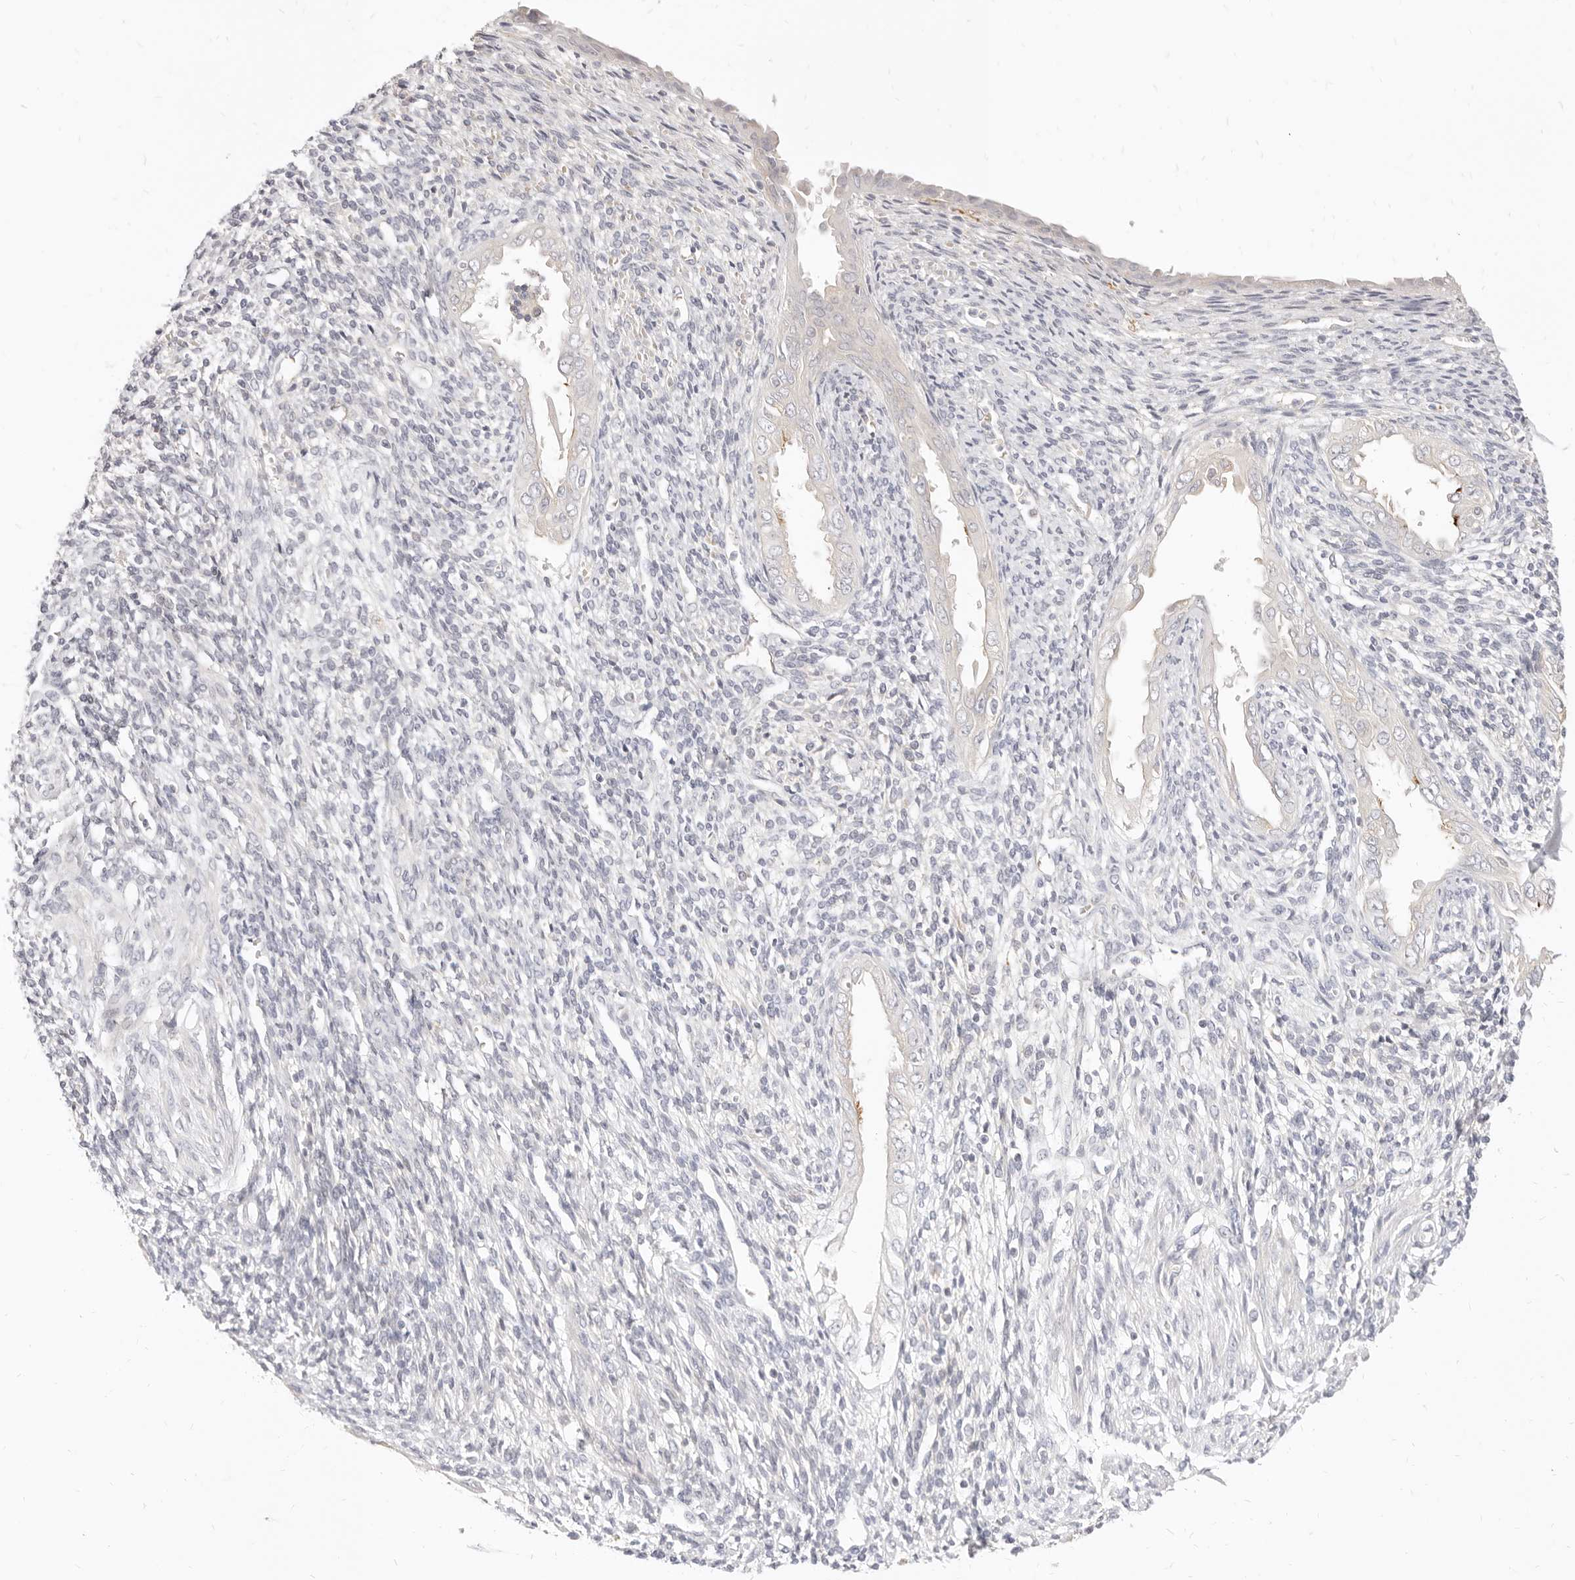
{"staining": {"intensity": "weak", "quantity": "<25%", "location": "cytoplasmic/membranous"}, "tissue": "endometrium", "cell_type": "Cells in endometrial stroma", "image_type": "normal", "snomed": [{"axis": "morphology", "description": "Normal tissue, NOS"}, {"axis": "topography", "description": "Endometrium"}], "caption": "Immunohistochemistry of normal endometrium exhibits no positivity in cells in endometrial stroma.", "gene": "LTB4R2", "patient": {"sex": "female", "age": 66}}